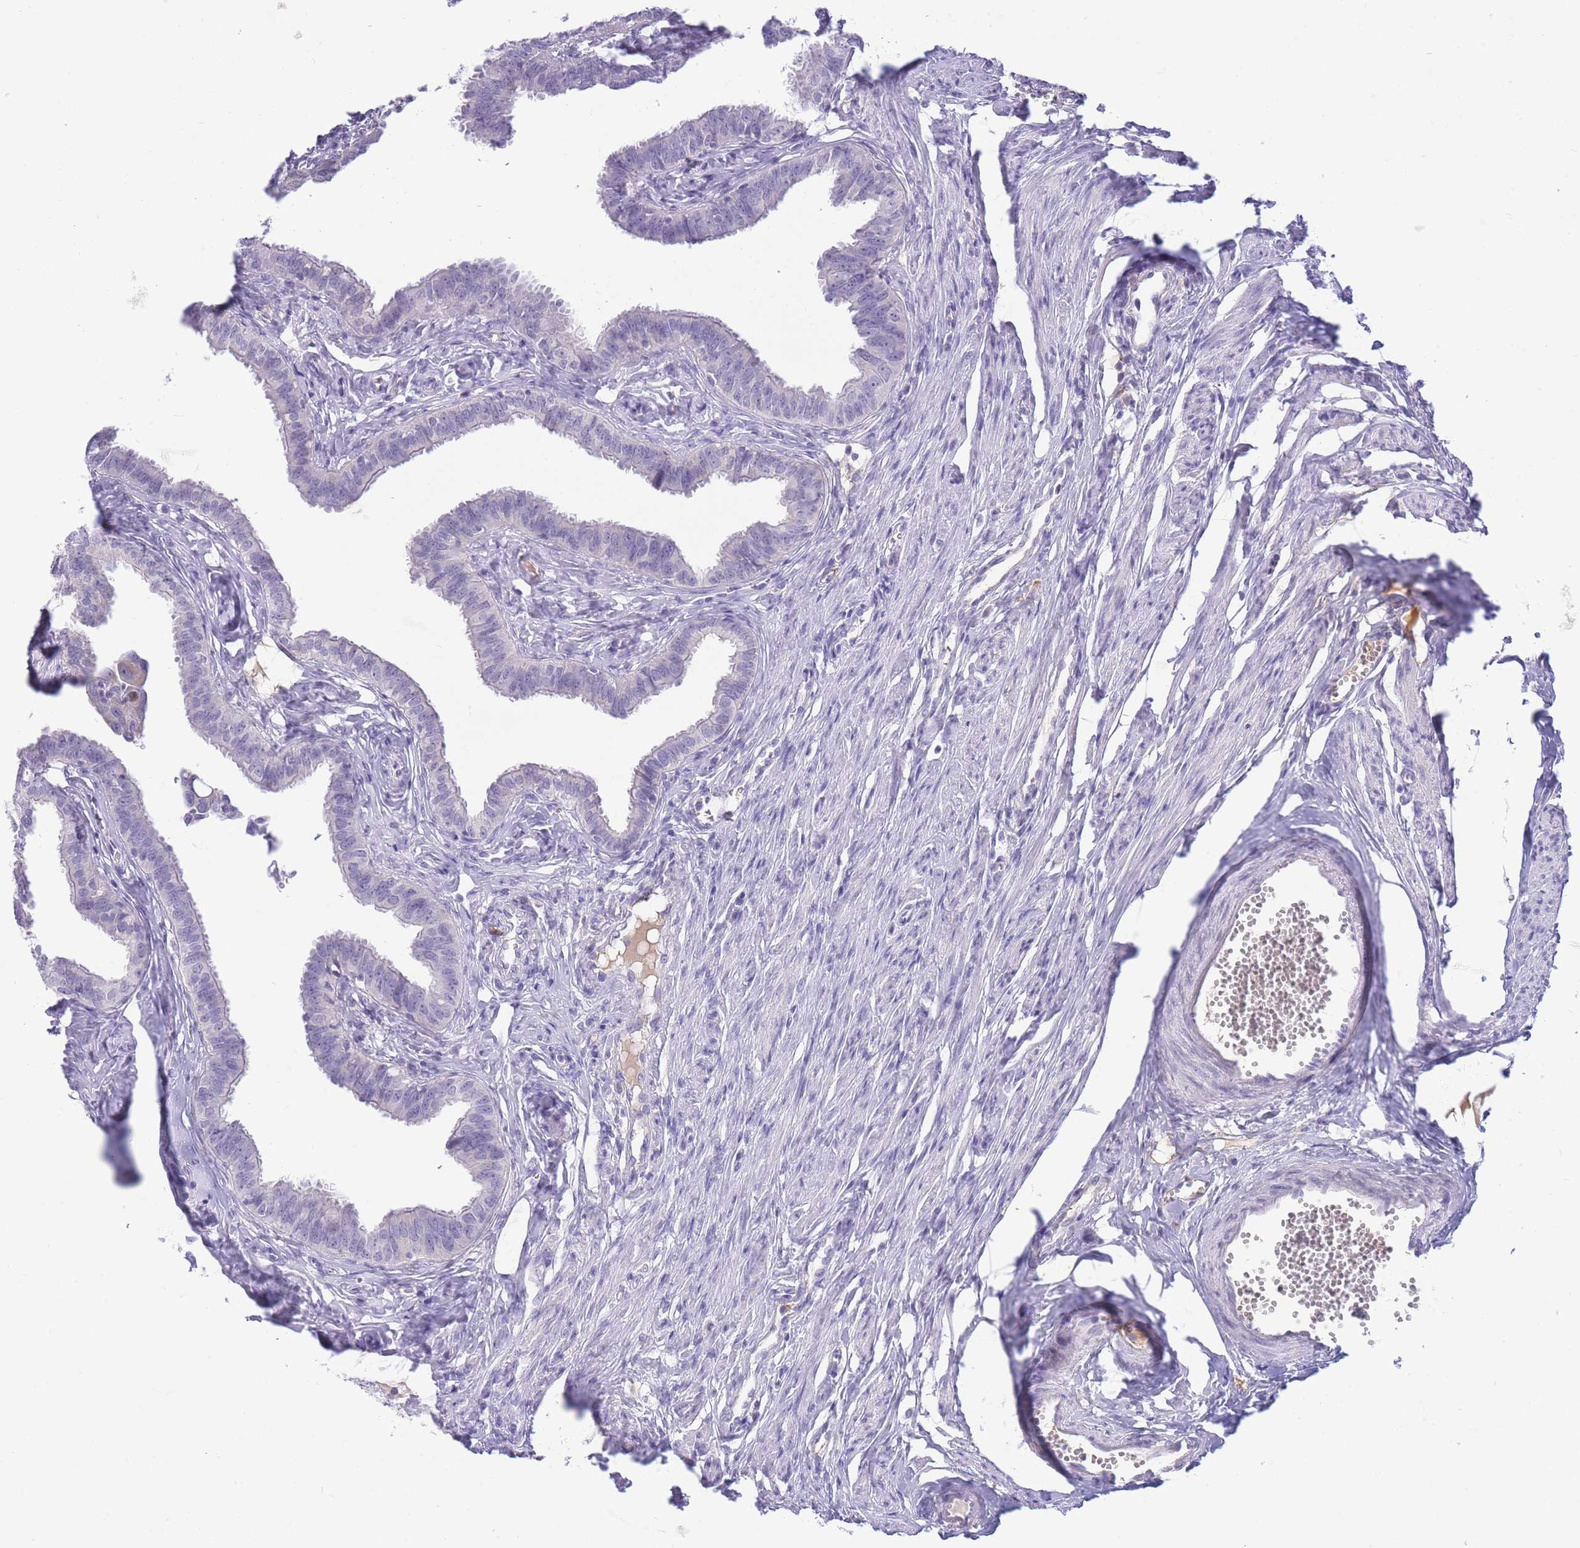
{"staining": {"intensity": "negative", "quantity": "none", "location": "none"}, "tissue": "fallopian tube", "cell_type": "Glandular cells", "image_type": "normal", "snomed": [{"axis": "morphology", "description": "Normal tissue, NOS"}, {"axis": "morphology", "description": "Carcinoma, NOS"}, {"axis": "topography", "description": "Fallopian tube"}, {"axis": "topography", "description": "Ovary"}], "caption": "Fallopian tube was stained to show a protein in brown. There is no significant positivity in glandular cells. Brightfield microscopy of immunohistochemistry (IHC) stained with DAB (3,3'-diaminobenzidine) (brown) and hematoxylin (blue), captured at high magnification.", "gene": "ASAP3", "patient": {"sex": "female", "age": 59}}